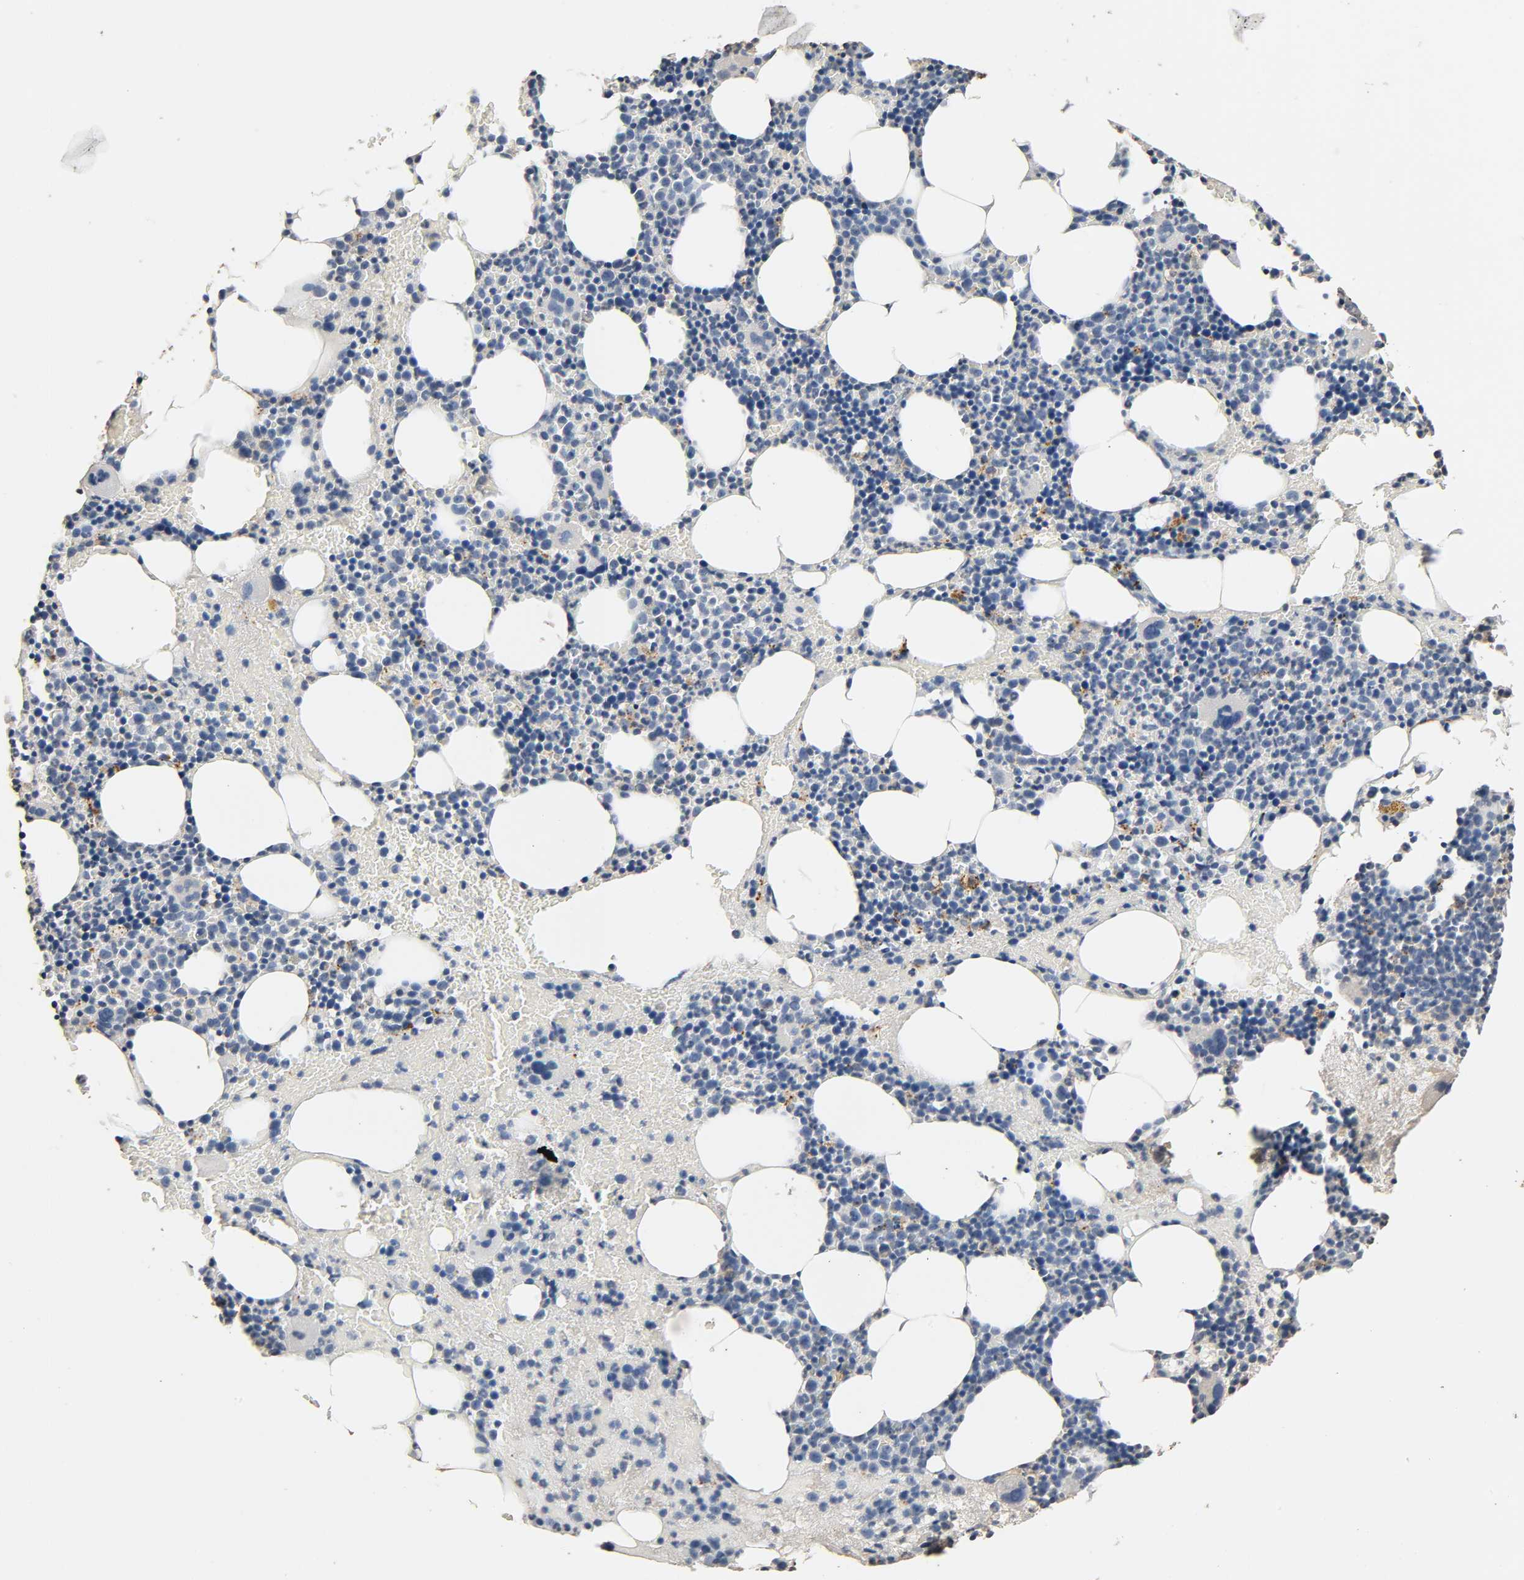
{"staining": {"intensity": "negative", "quantity": "none", "location": "none"}, "tissue": "bone marrow", "cell_type": "Hematopoietic cells", "image_type": "normal", "snomed": [{"axis": "morphology", "description": "Normal tissue, NOS"}, {"axis": "topography", "description": "Bone marrow"}], "caption": "Normal bone marrow was stained to show a protein in brown. There is no significant positivity in hematopoietic cells.", "gene": "GSTA1", "patient": {"sex": "male", "age": 82}}